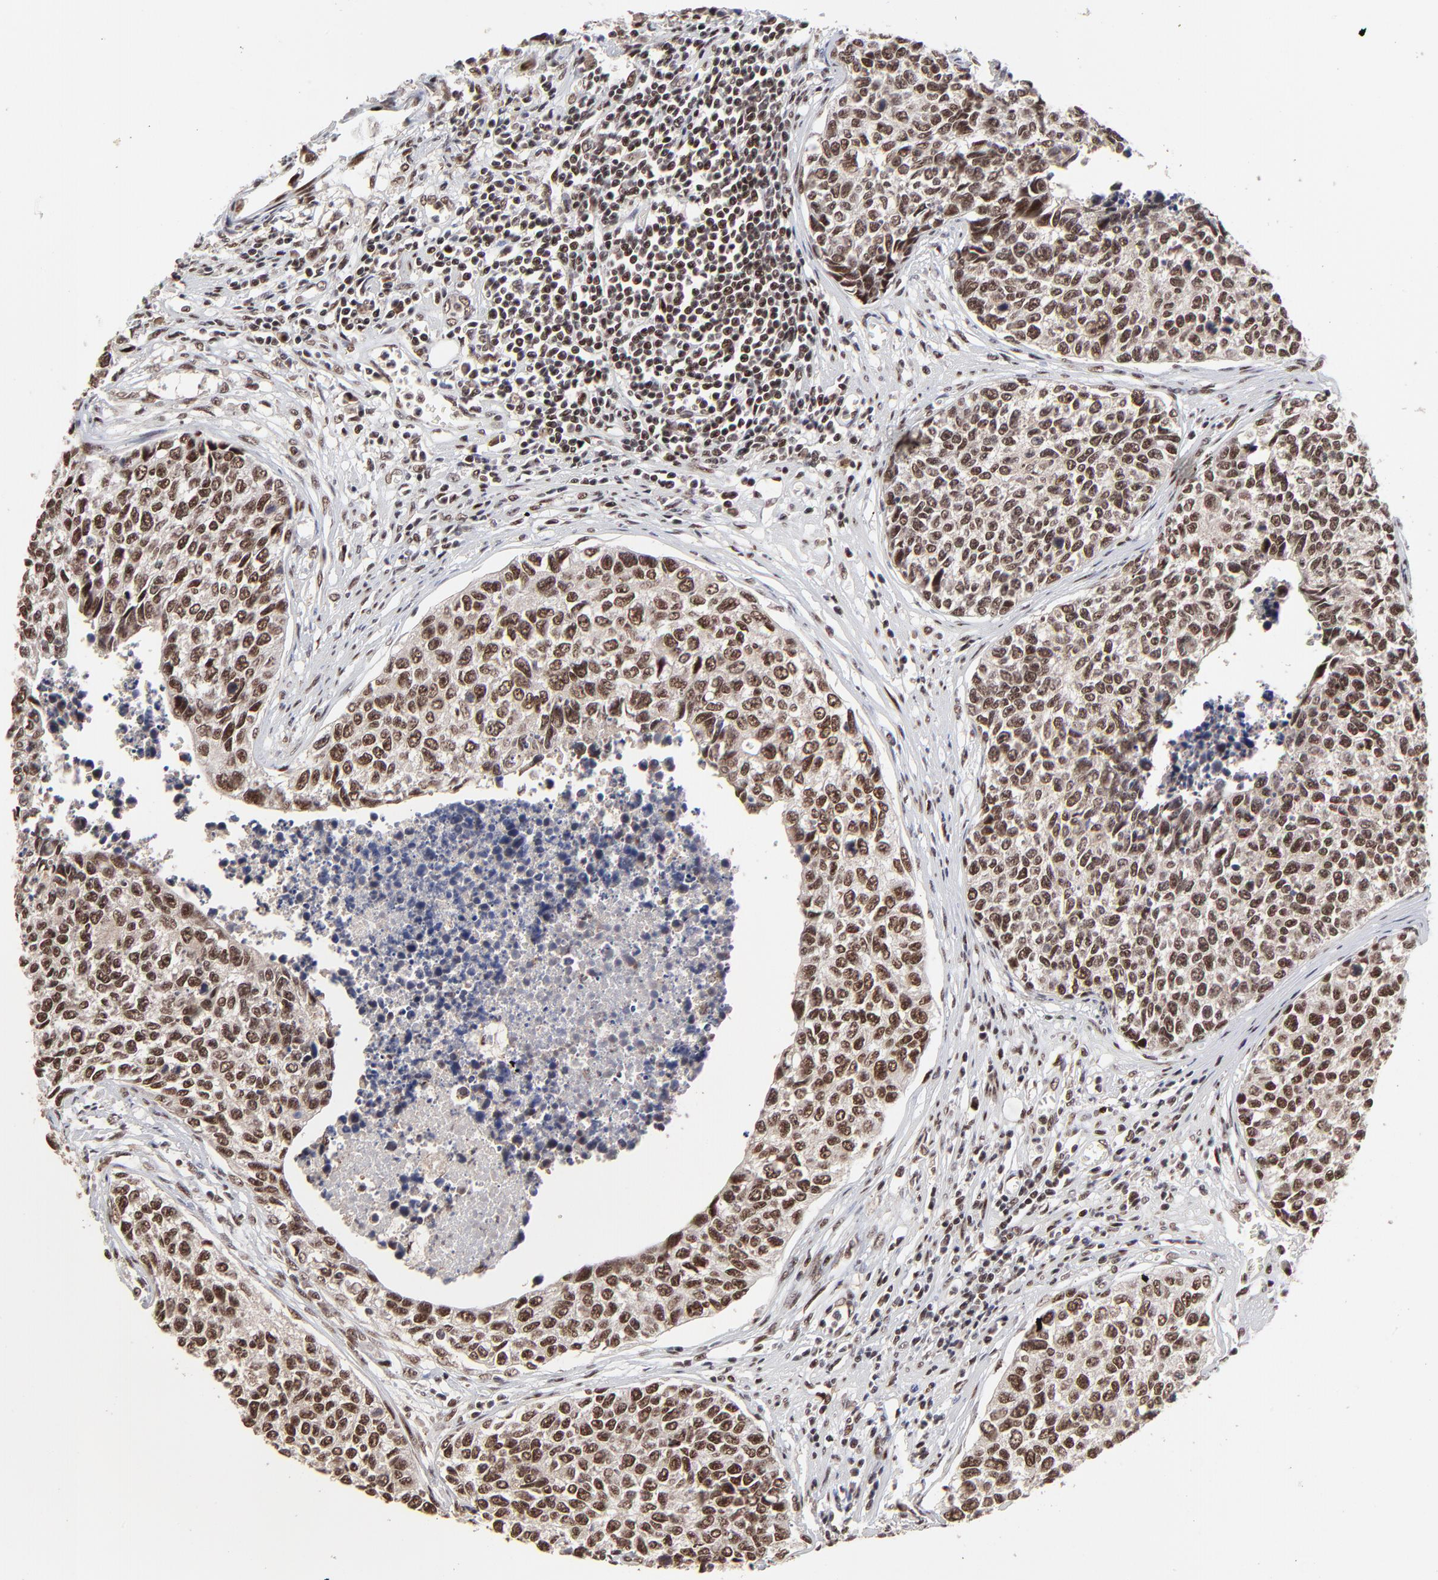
{"staining": {"intensity": "moderate", "quantity": ">75%", "location": "nuclear"}, "tissue": "urothelial cancer", "cell_type": "Tumor cells", "image_type": "cancer", "snomed": [{"axis": "morphology", "description": "Urothelial carcinoma, High grade"}, {"axis": "topography", "description": "Urinary bladder"}], "caption": "This is an image of IHC staining of urothelial carcinoma (high-grade), which shows moderate expression in the nuclear of tumor cells.", "gene": "RBM22", "patient": {"sex": "male", "age": 81}}